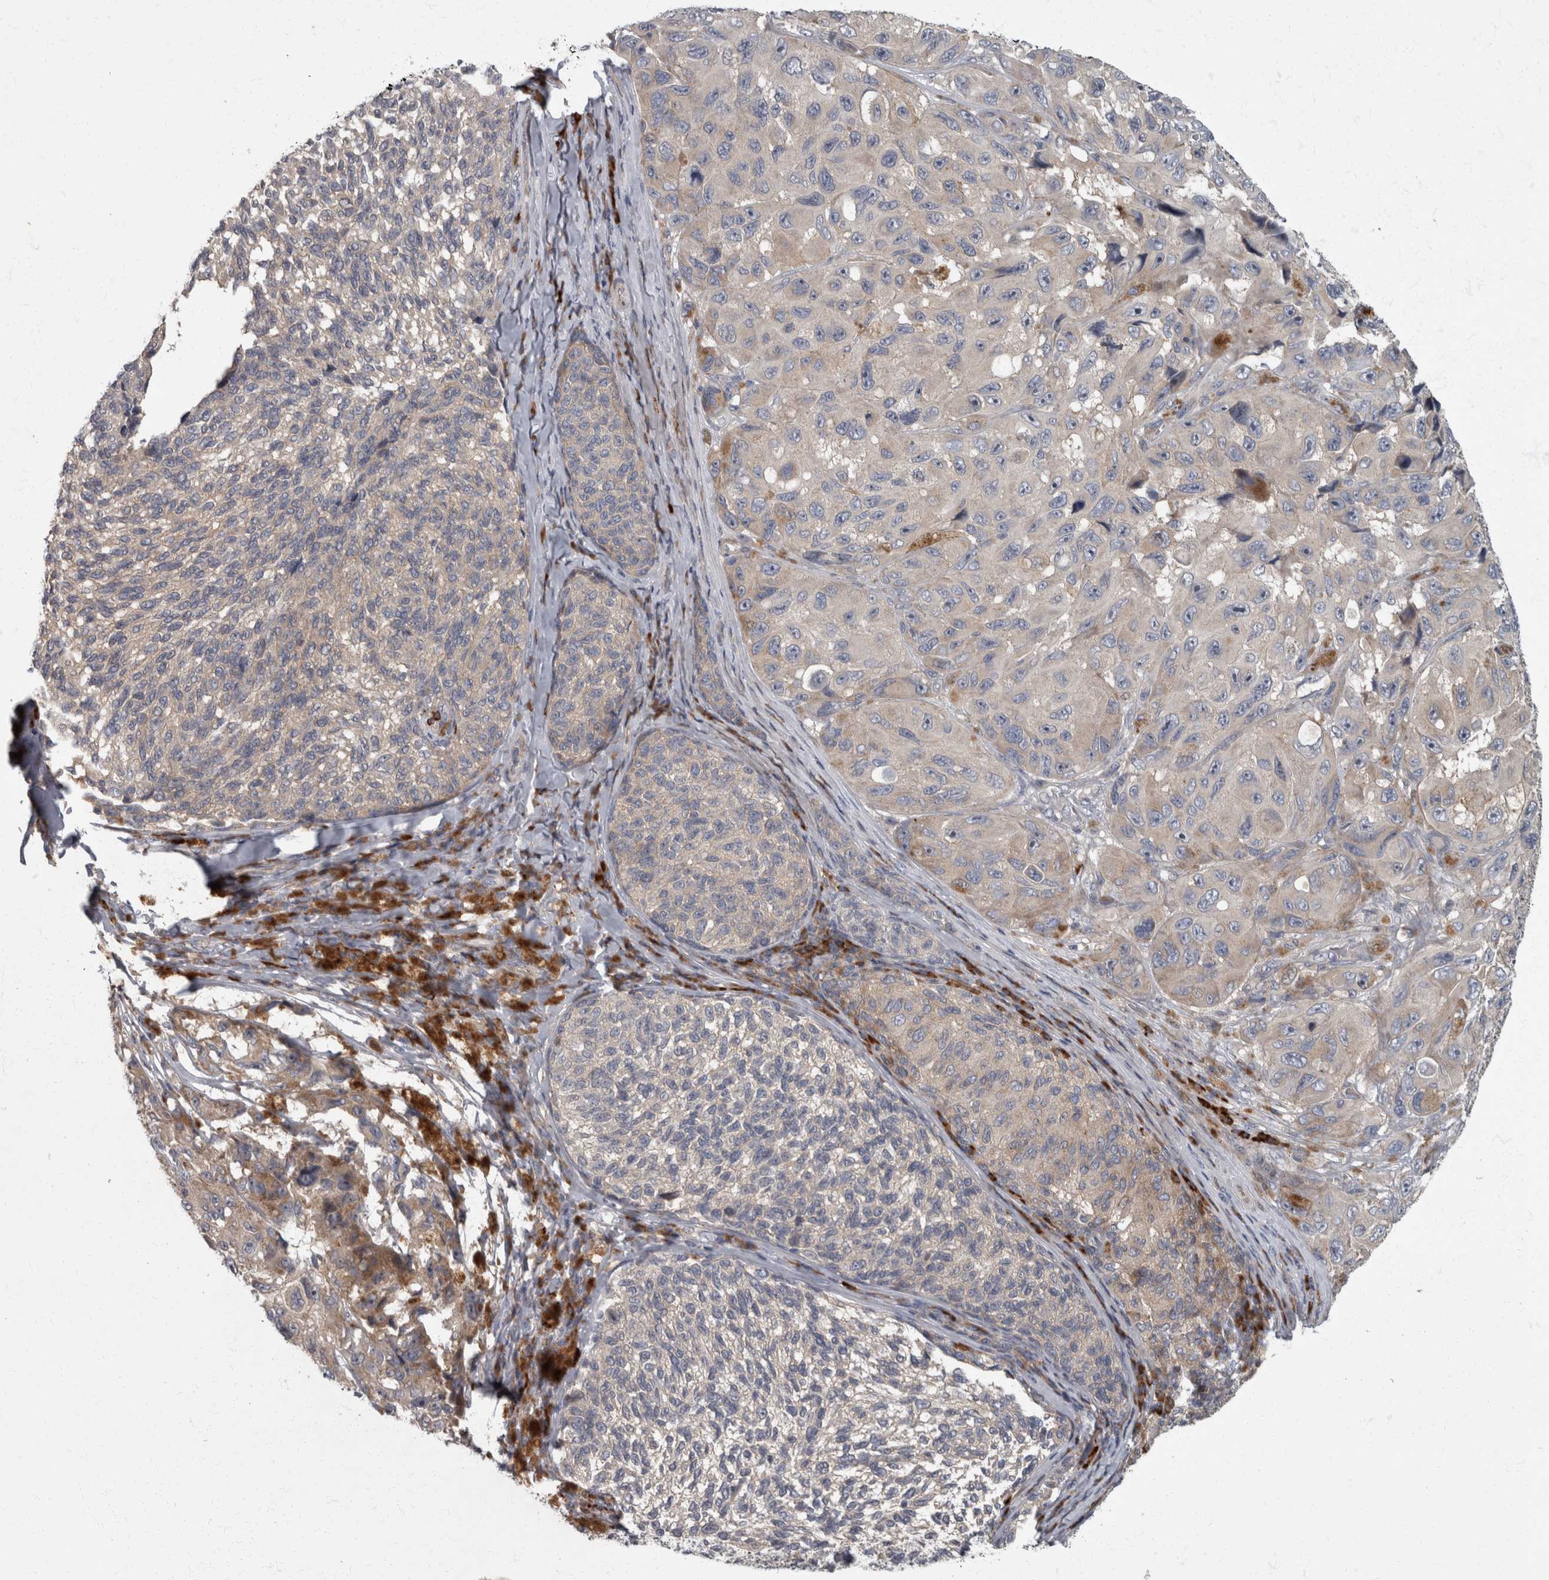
{"staining": {"intensity": "moderate", "quantity": "<25%", "location": "cytoplasmic/membranous"}, "tissue": "melanoma", "cell_type": "Tumor cells", "image_type": "cancer", "snomed": [{"axis": "morphology", "description": "Malignant melanoma, NOS"}, {"axis": "topography", "description": "Skin"}], "caption": "Approximately <25% of tumor cells in human melanoma show moderate cytoplasmic/membranous protein positivity as visualized by brown immunohistochemical staining.", "gene": "CDC42BPG", "patient": {"sex": "female", "age": 73}}